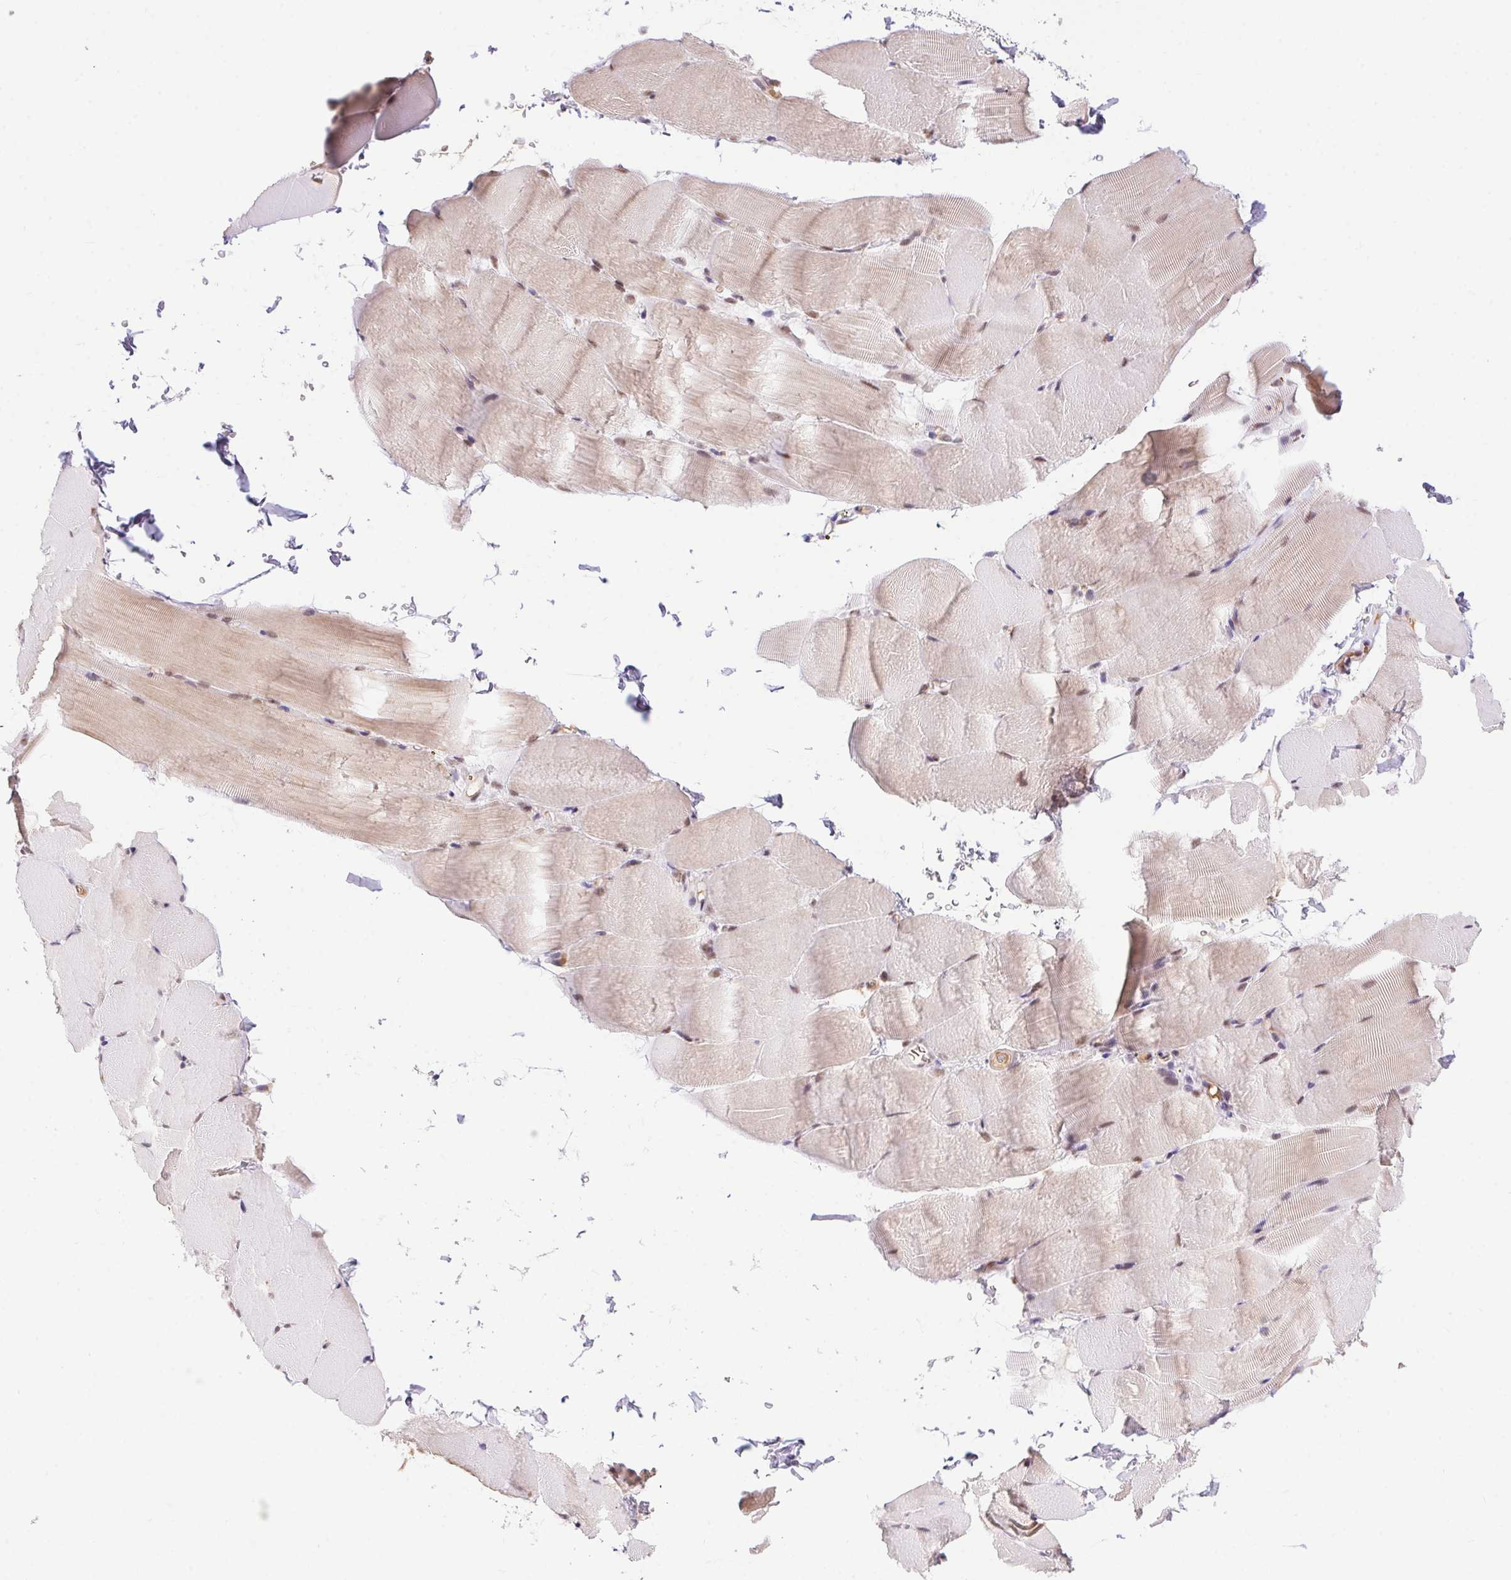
{"staining": {"intensity": "weak", "quantity": "25%-75%", "location": "cytoplasmic/membranous,nuclear"}, "tissue": "skeletal muscle", "cell_type": "Myocytes", "image_type": "normal", "snomed": [{"axis": "morphology", "description": "Normal tissue, NOS"}, {"axis": "topography", "description": "Skeletal muscle"}], "caption": "Skeletal muscle stained with DAB immunohistochemistry (IHC) reveals low levels of weak cytoplasmic/membranous,nuclear positivity in approximately 25%-75% of myocytes.", "gene": "DDX17", "patient": {"sex": "female", "age": 37}}